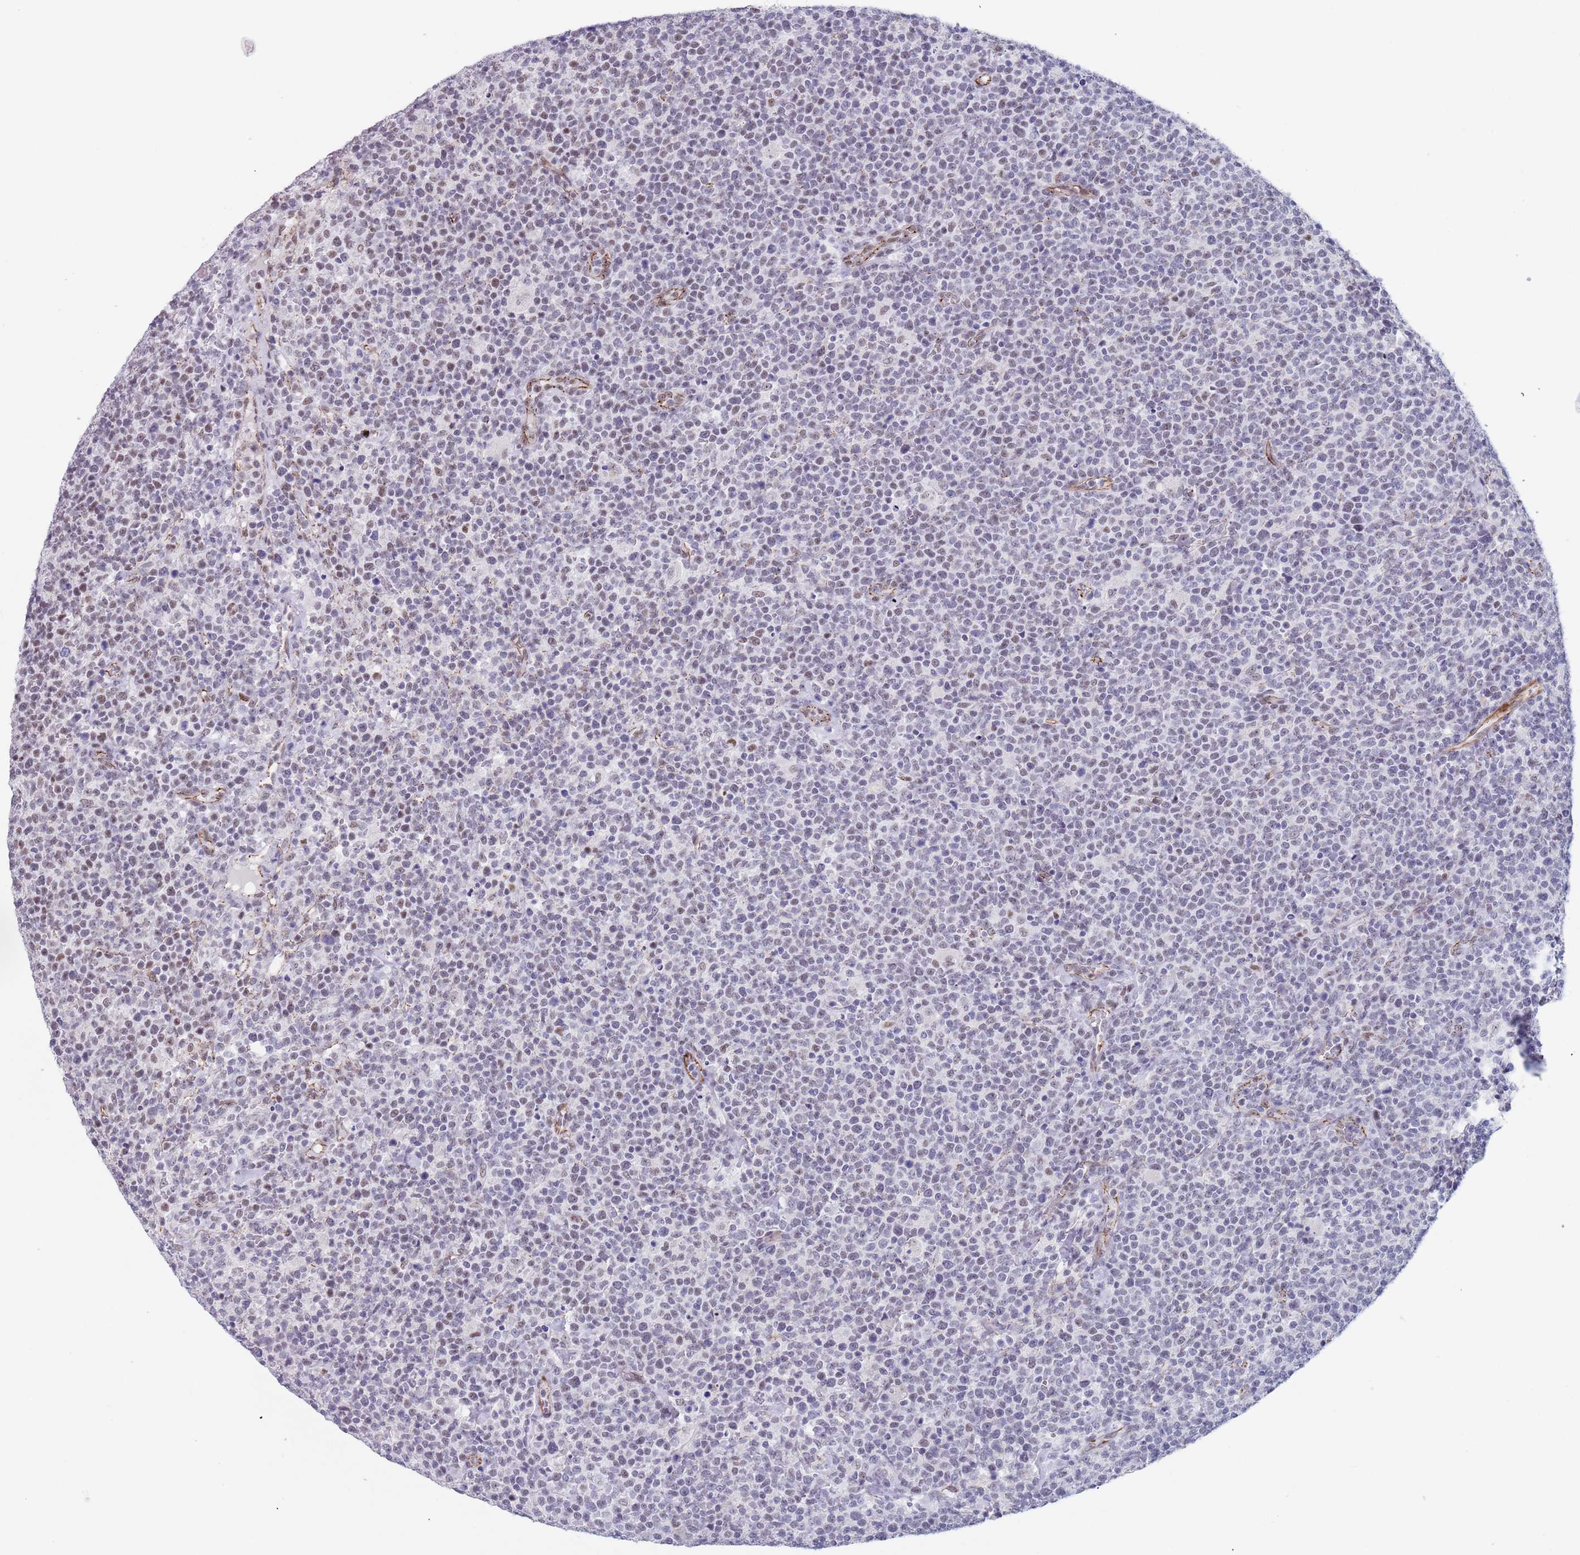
{"staining": {"intensity": "negative", "quantity": "none", "location": "none"}, "tissue": "lymphoma", "cell_type": "Tumor cells", "image_type": "cancer", "snomed": [{"axis": "morphology", "description": "Malignant lymphoma, non-Hodgkin's type, High grade"}, {"axis": "topography", "description": "Lymph node"}], "caption": "A high-resolution photomicrograph shows IHC staining of lymphoma, which shows no significant expression in tumor cells.", "gene": "OR5A2", "patient": {"sex": "male", "age": 61}}